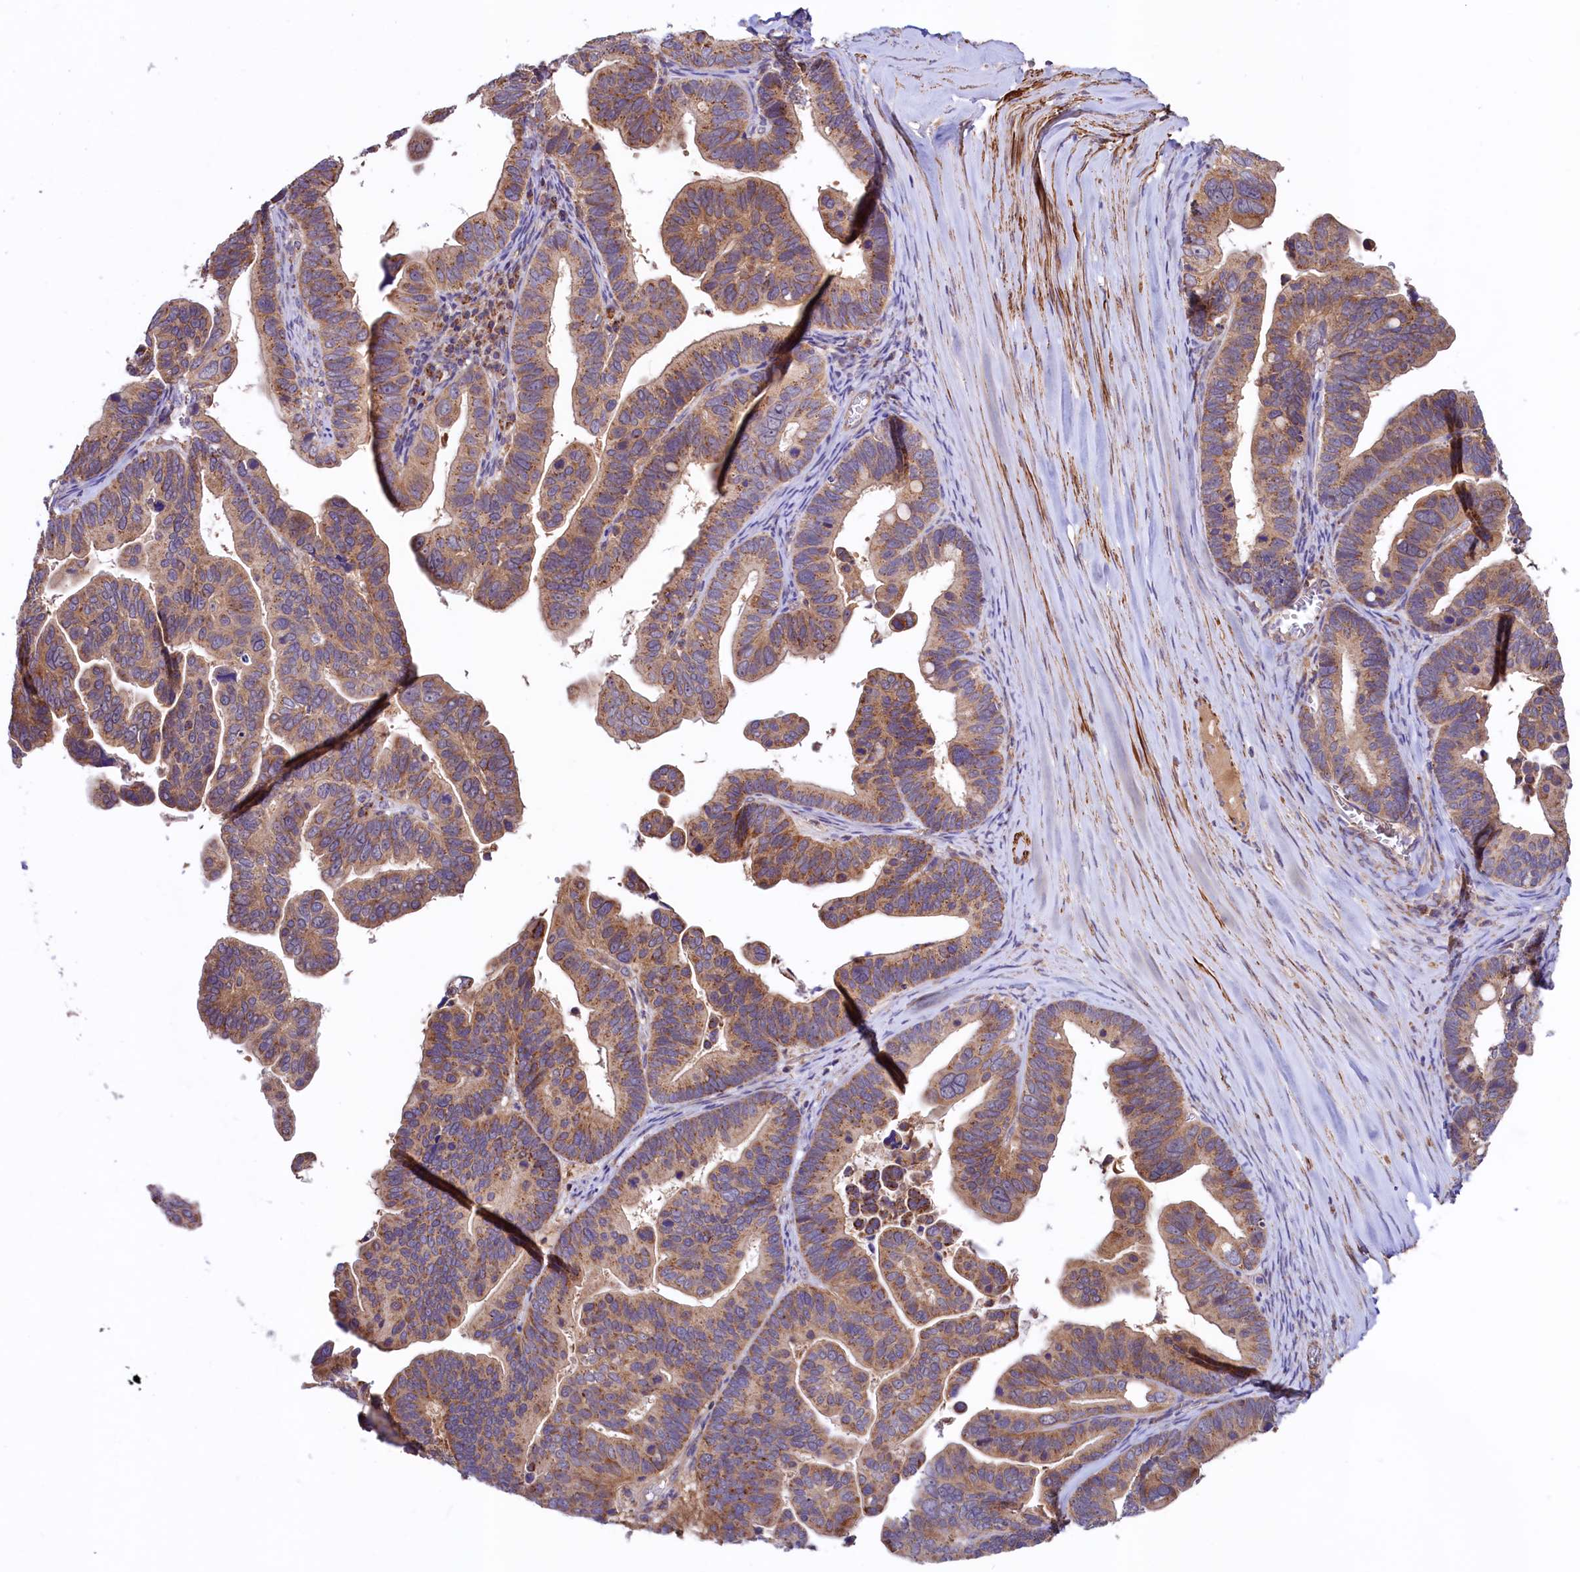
{"staining": {"intensity": "moderate", "quantity": ">75%", "location": "cytoplasmic/membranous"}, "tissue": "ovarian cancer", "cell_type": "Tumor cells", "image_type": "cancer", "snomed": [{"axis": "morphology", "description": "Cystadenocarcinoma, serous, NOS"}, {"axis": "topography", "description": "Ovary"}], "caption": "Protein positivity by immunohistochemistry demonstrates moderate cytoplasmic/membranous expression in about >75% of tumor cells in ovarian cancer.", "gene": "CIAO3", "patient": {"sex": "female", "age": 56}}